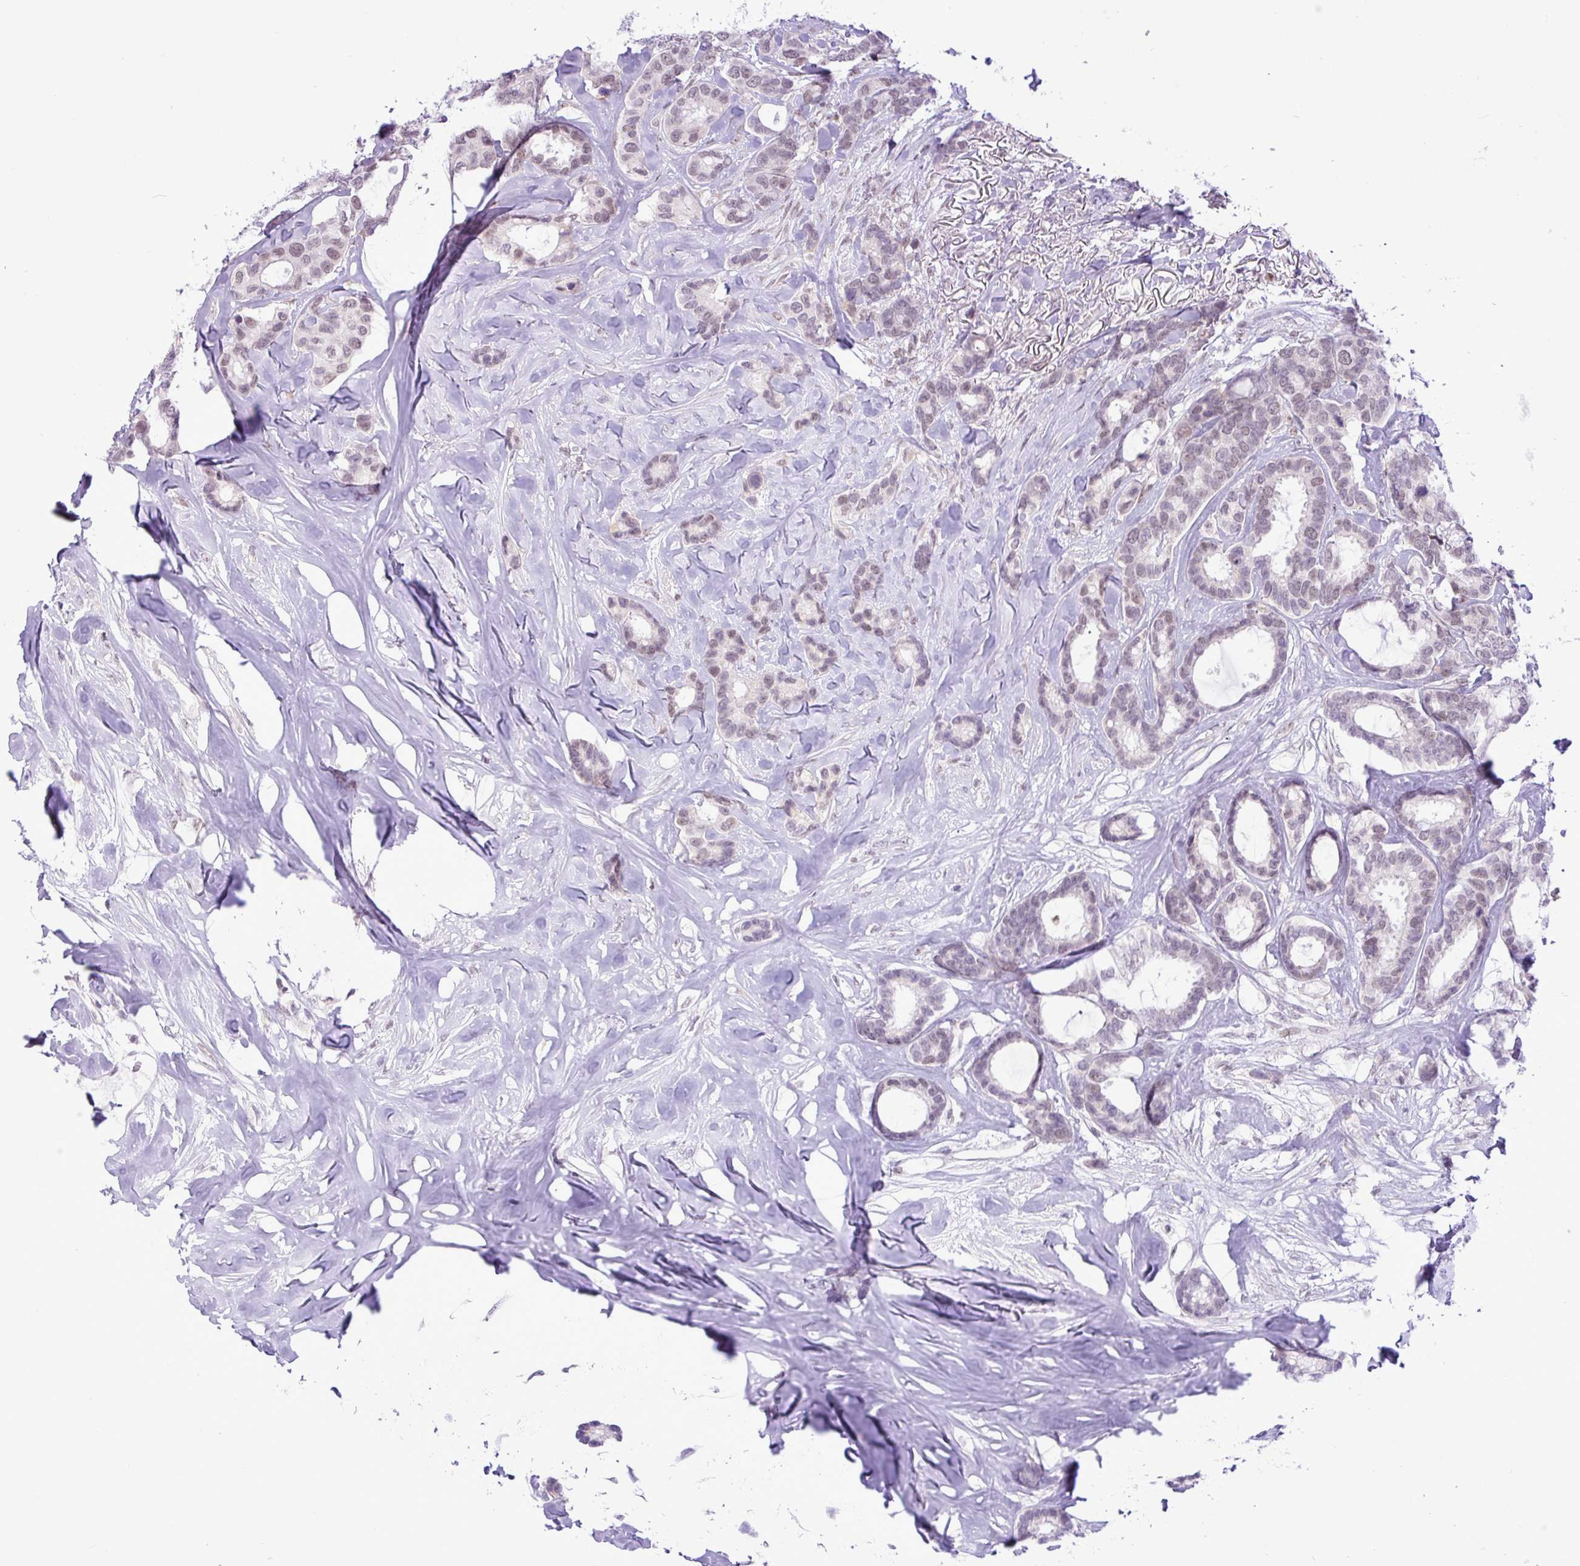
{"staining": {"intensity": "weak", "quantity": "25%-75%", "location": "nuclear"}, "tissue": "breast cancer", "cell_type": "Tumor cells", "image_type": "cancer", "snomed": [{"axis": "morphology", "description": "Duct carcinoma"}, {"axis": "topography", "description": "Breast"}], "caption": "Invasive ductal carcinoma (breast) stained for a protein (brown) exhibits weak nuclear positive staining in about 25%-75% of tumor cells.", "gene": "ELOA2", "patient": {"sex": "female", "age": 87}}